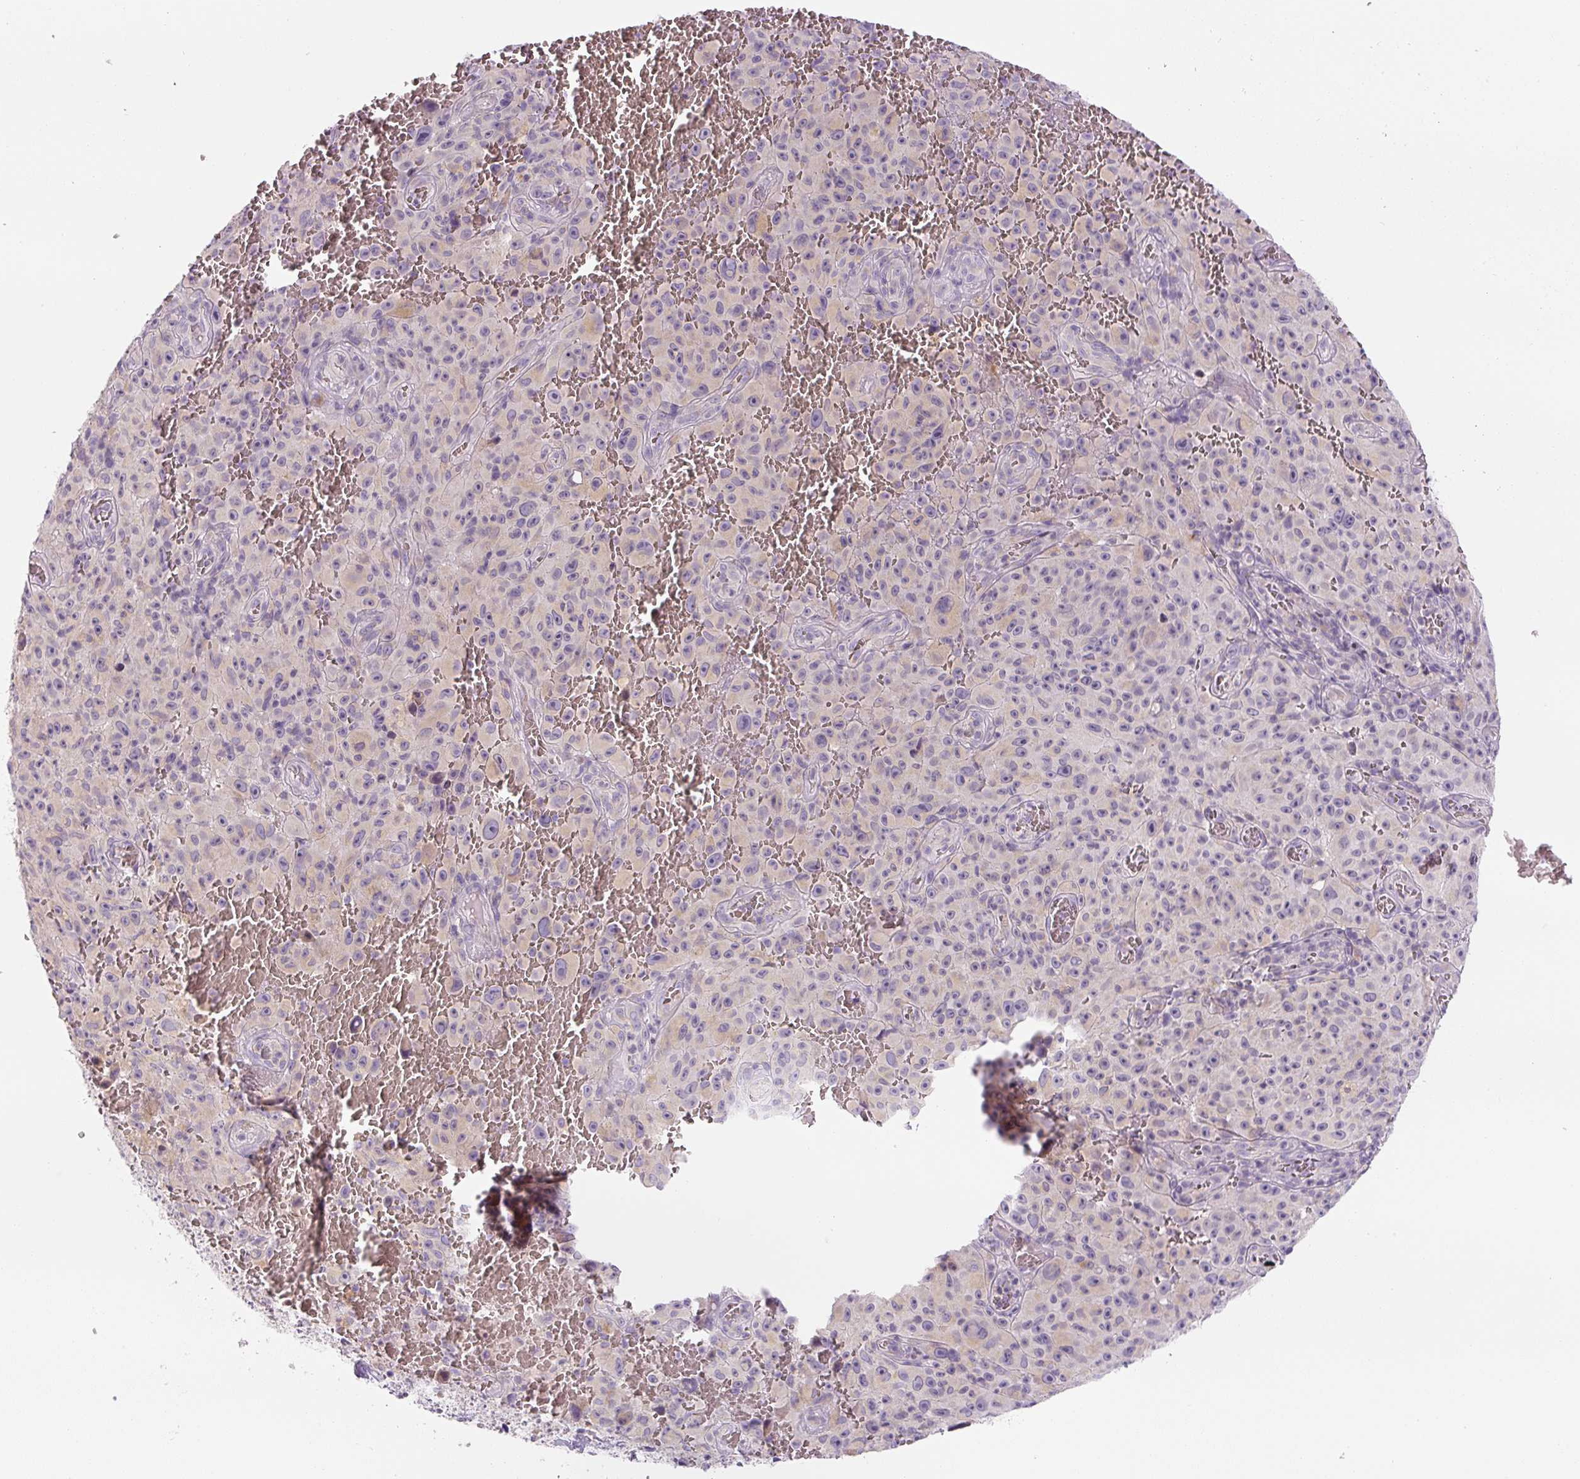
{"staining": {"intensity": "weak", "quantity": "<25%", "location": "cytoplasmic/membranous"}, "tissue": "melanoma", "cell_type": "Tumor cells", "image_type": "cancer", "snomed": [{"axis": "morphology", "description": "Malignant melanoma, NOS"}, {"axis": "topography", "description": "Skin"}], "caption": "Protein analysis of malignant melanoma reveals no significant positivity in tumor cells.", "gene": "YIF1B", "patient": {"sex": "female", "age": 82}}